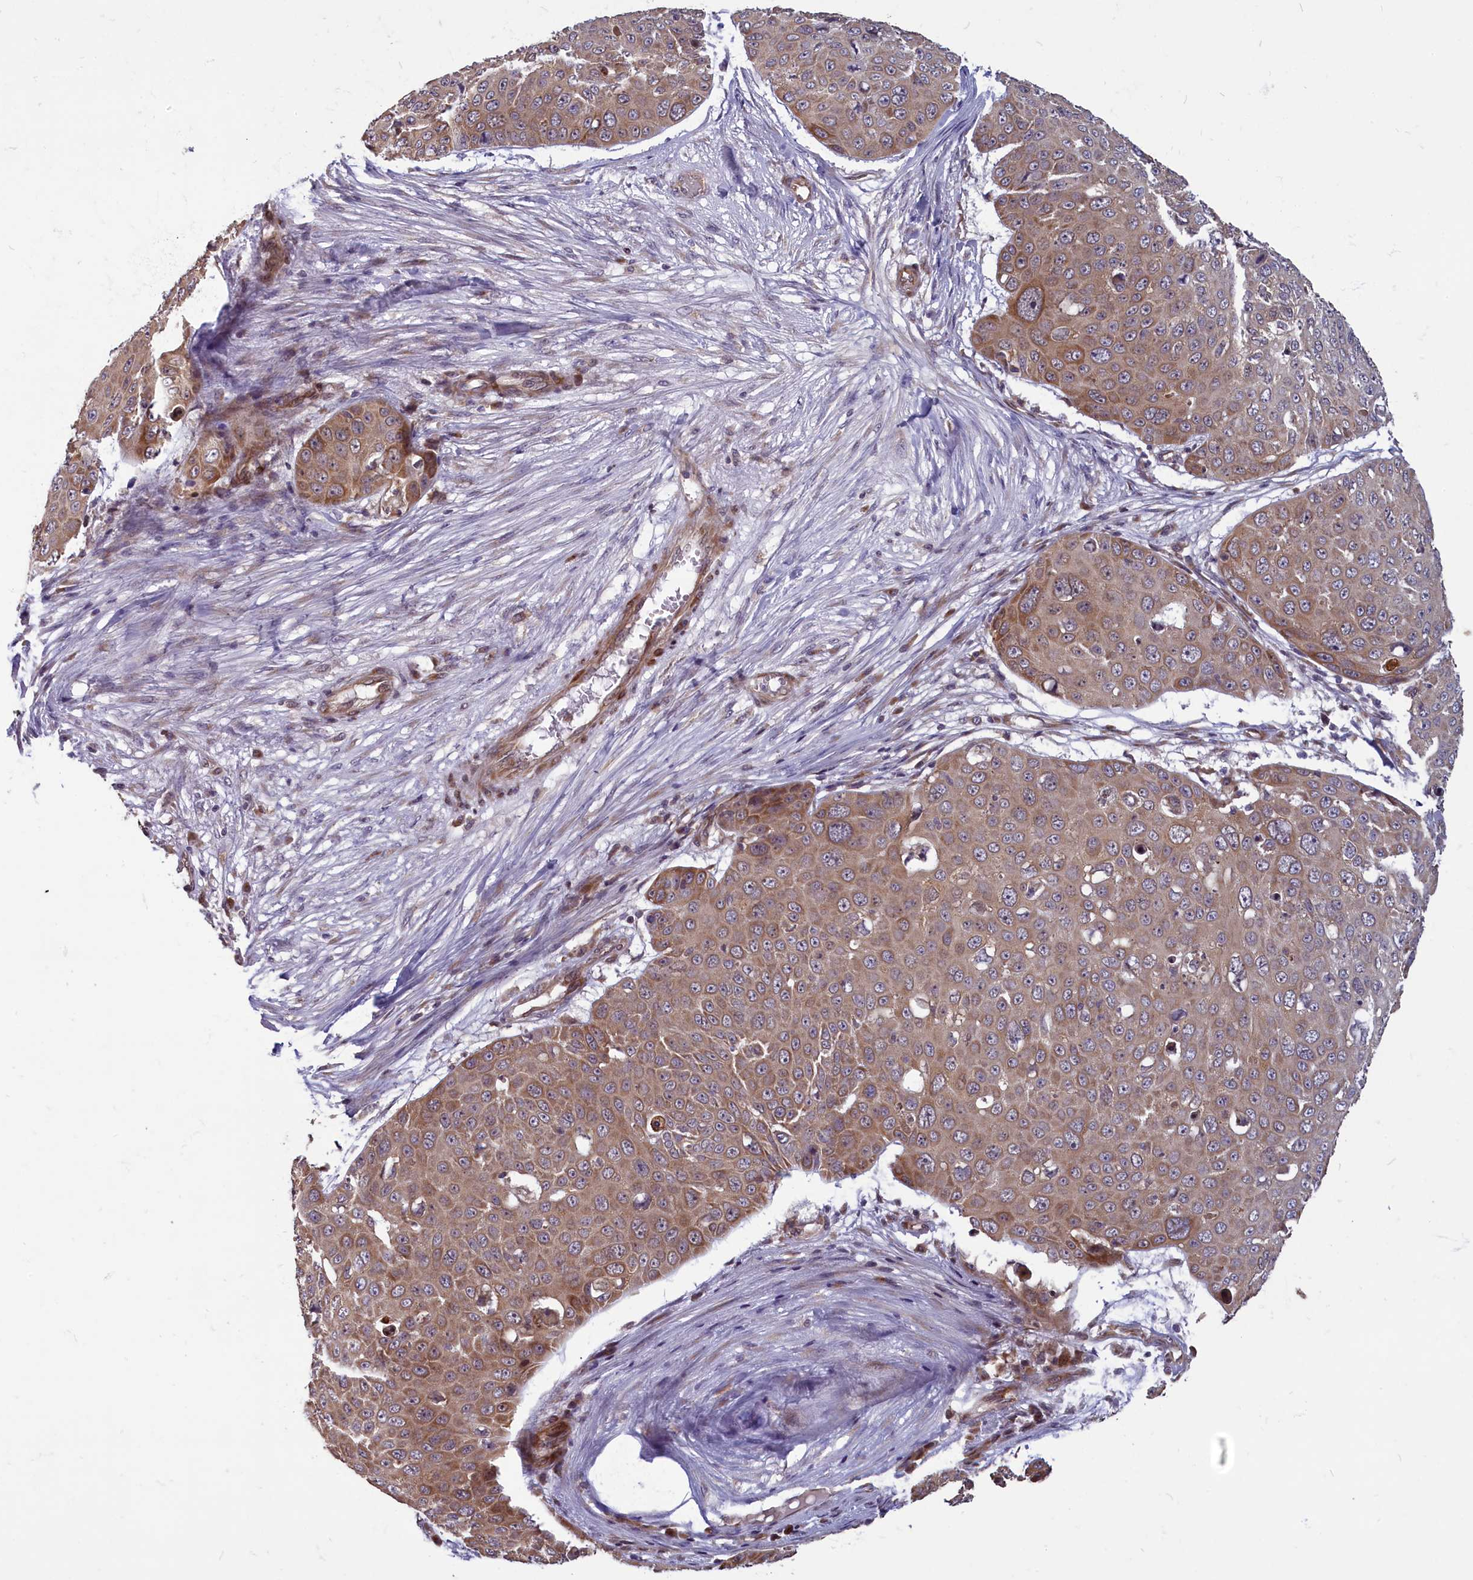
{"staining": {"intensity": "moderate", "quantity": ">75%", "location": "cytoplasmic/membranous"}, "tissue": "skin cancer", "cell_type": "Tumor cells", "image_type": "cancer", "snomed": [{"axis": "morphology", "description": "Squamous cell carcinoma, NOS"}, {"axis": "topography", "description": "Skin"}], "caption": "IHC micrograph of neoplastic tissue: human squamous cell carcinoma (skin) stained using IHC demonstrates medium levels of moderate protein expression localized specifically in the cytoplasmic/membranous of tumor cells, appearing as a cytoplasmic/membranous brown color.", "gene": "MYCBP", "patient": {"sex": "male", "age": 71}}